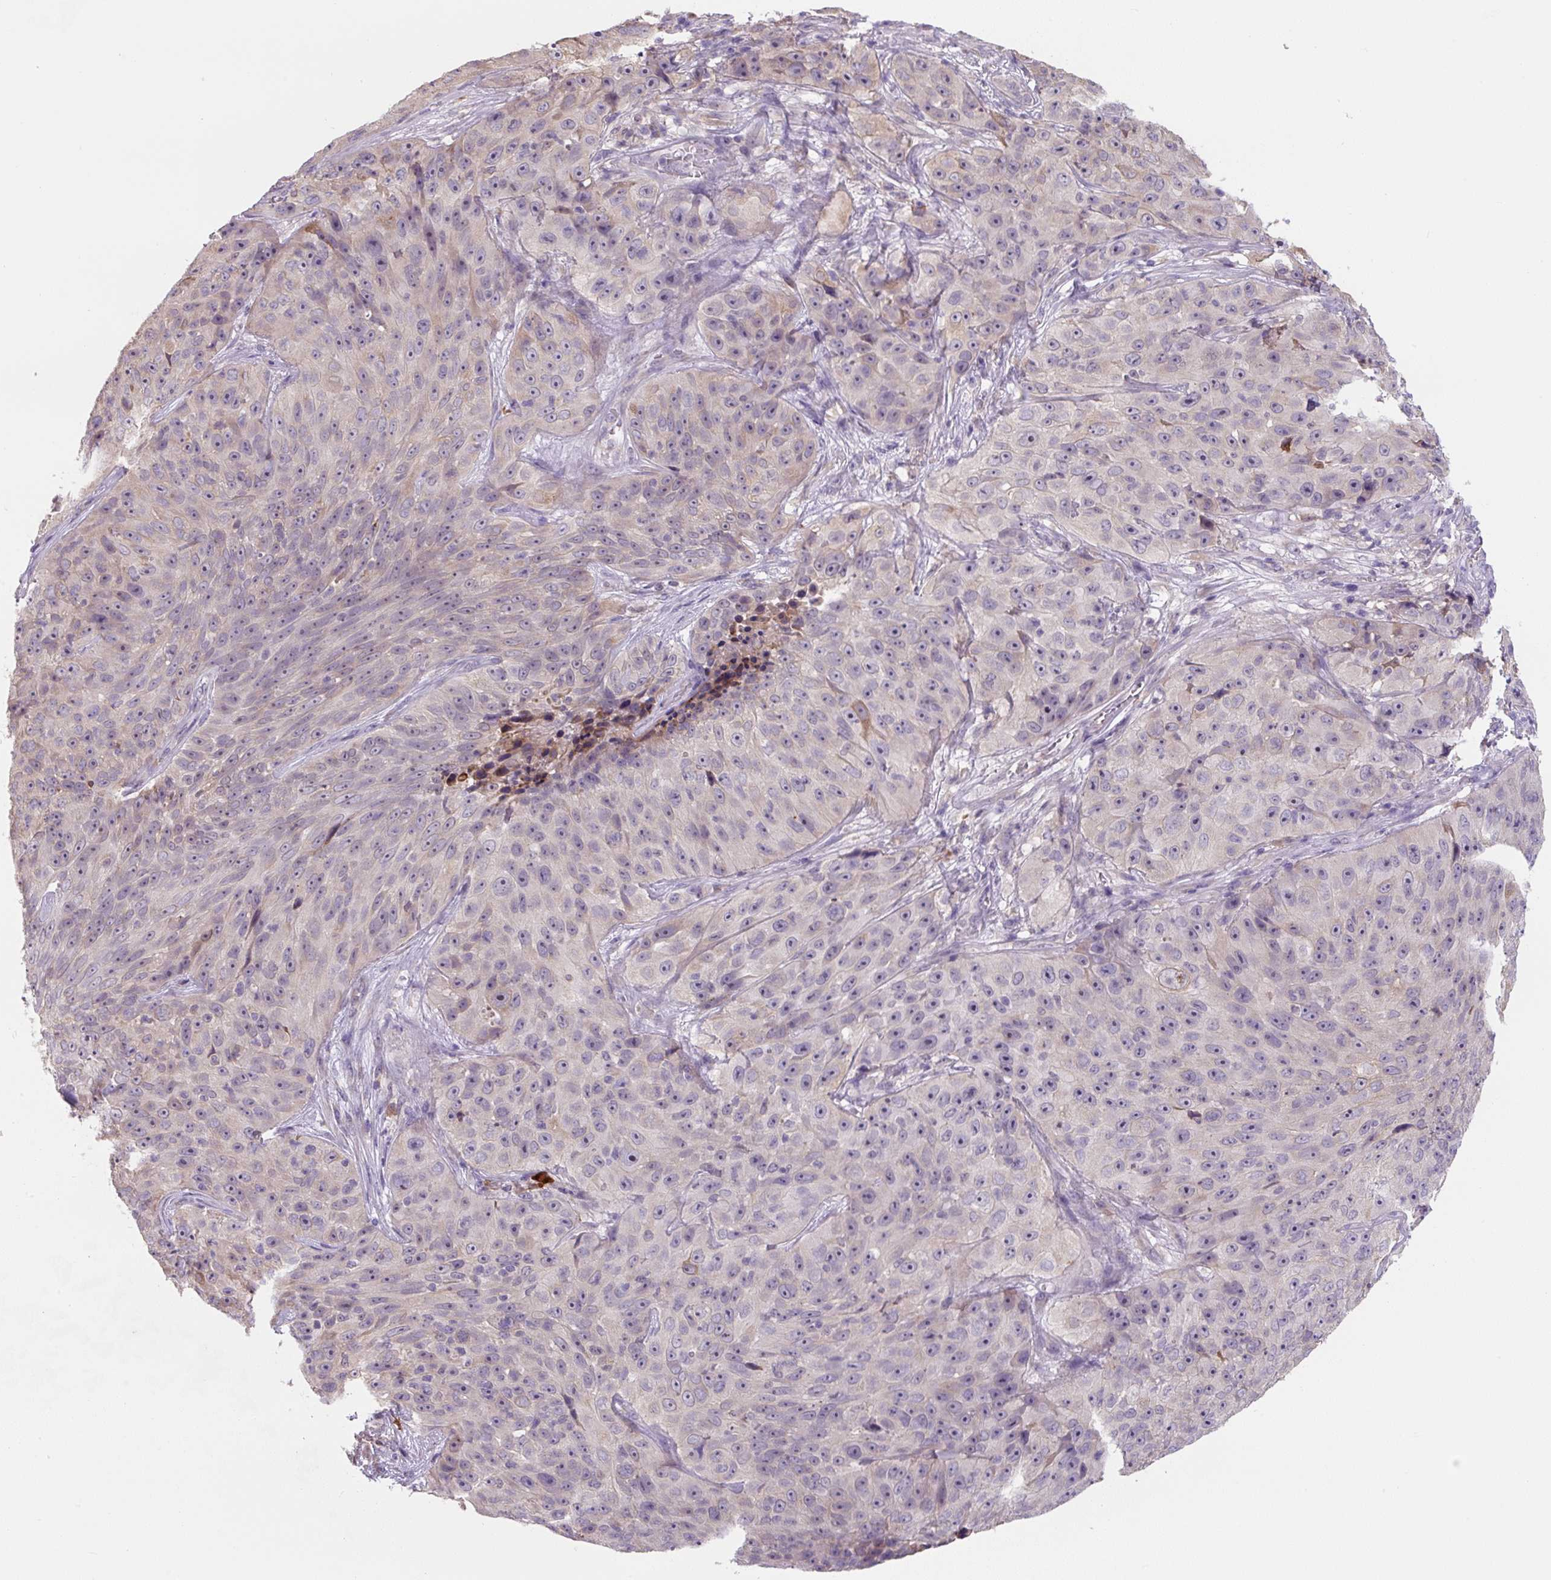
{"staining": {"intensity": "negative", "quantity": "none", "location": "none"}, "tissue": "skin cancer", "cell_type": "Tumor cells", "image_type": "cancer", "snomed": [{"axis": "morphology", "description": "Squamous cell carcinoma, NOS"}, {"axis": "topography", "description": "Skin"}], "caption": "High power microscopy micrograph of an immunohistochemistry micrograph of skin squamous cell carcinoma, revealing no significant staining in tumor cells. (Stains: DAB IHC with hematoxylin counter stain, Microscopy: brightfield microscopy at high magnification).", "gene": "FZD5", "patient": {"sex": "female", "age": 87}}